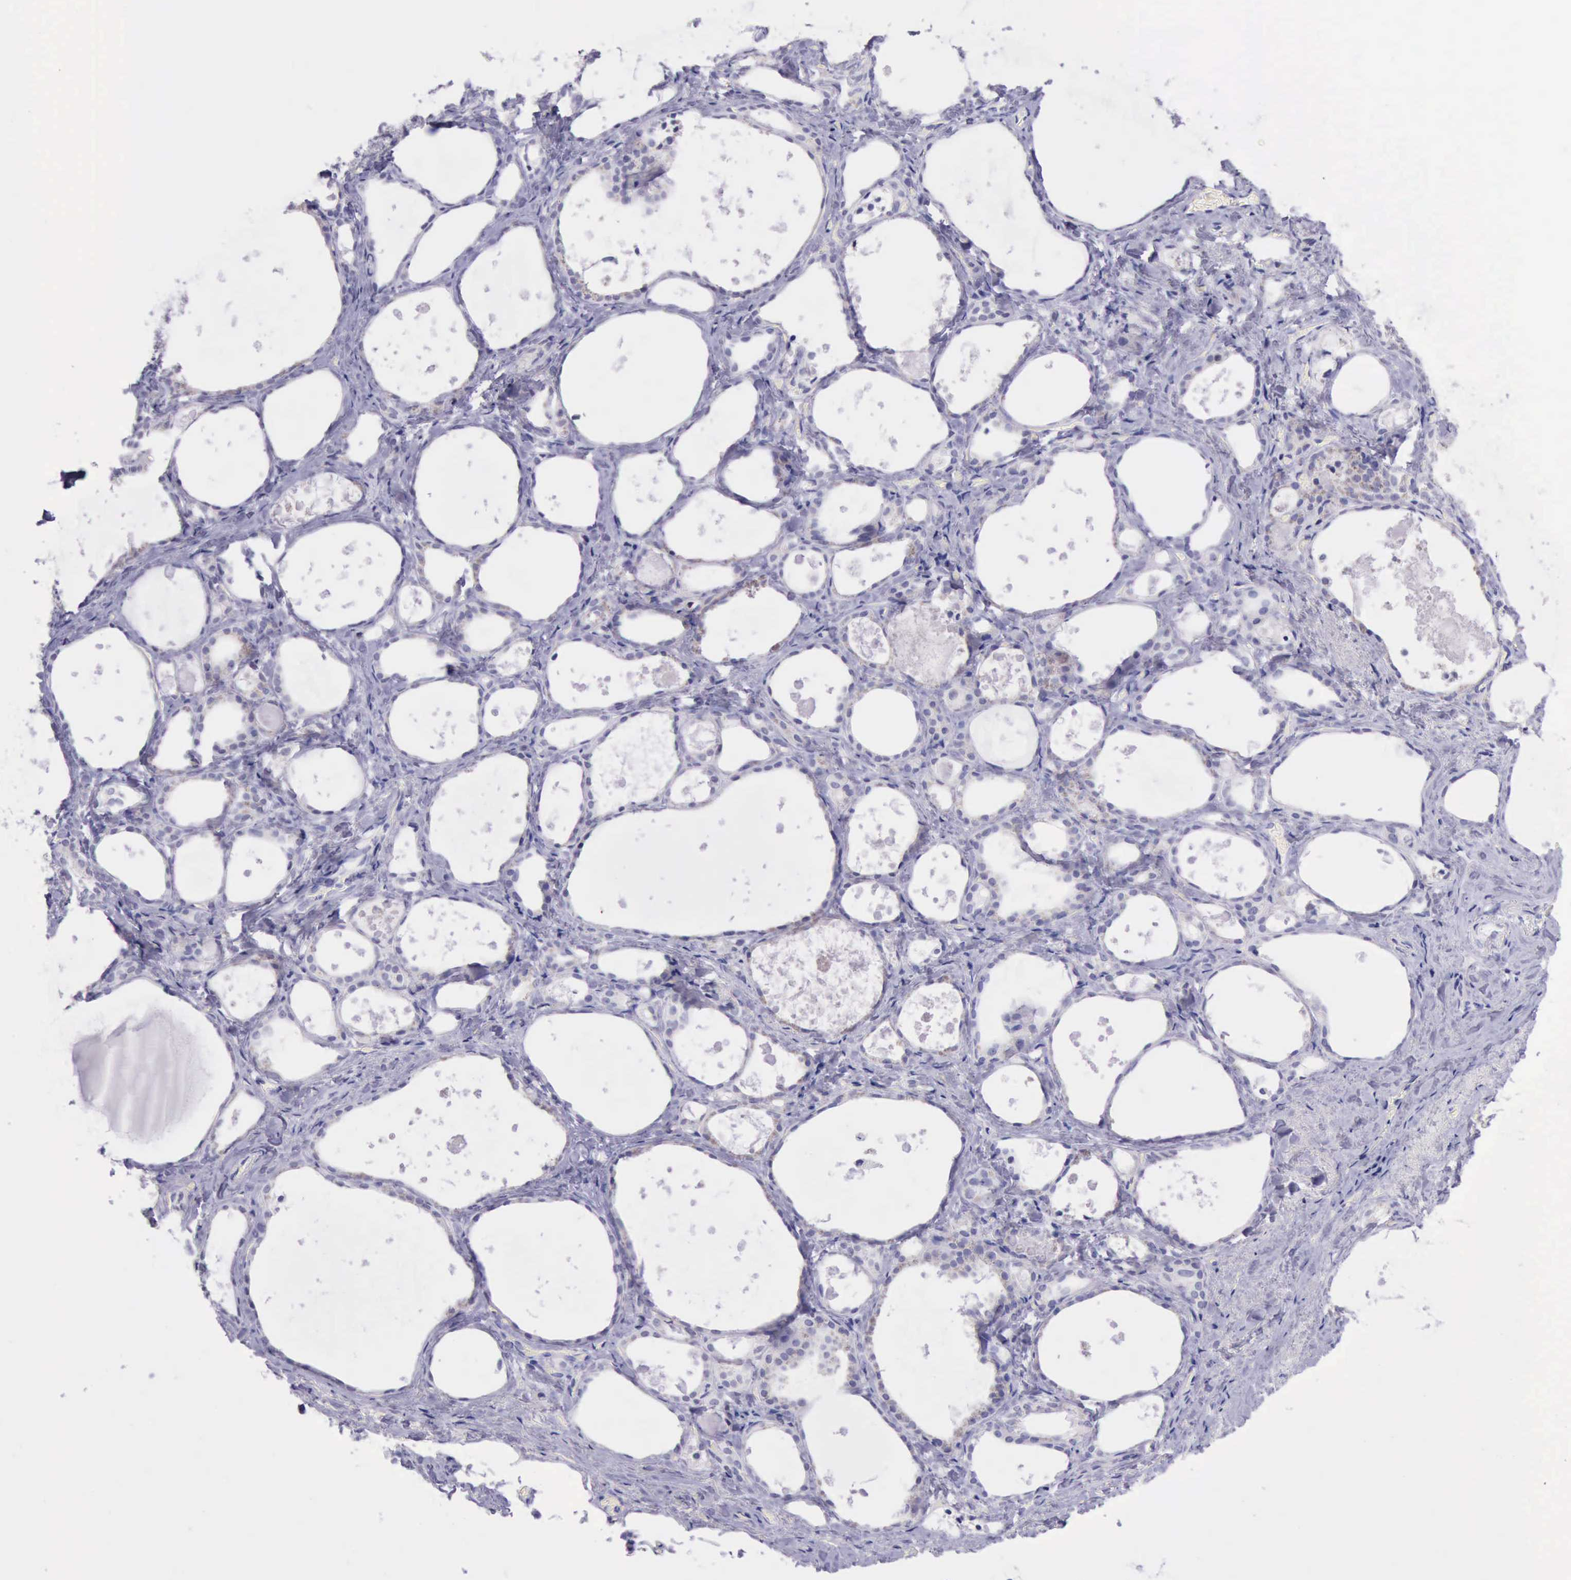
{"staining": {"intensity": "negative", "quantity": "none", "location": "none"}, "tissue": "thyroid gland", "cell_type": "Glandular cells", "image_type": "normal", "snomed": [{"axis": "morphology", "description": "Normal tissue, NOS"}, {"axis": "topography", "description": "Thyroid gland"}], "caption": "The immunohistochemistry micrograph has no significant expression in glandular cells of thyroid gland.", "gene": "LRFN5", "patient": {"sex": "female", "age": 75}}